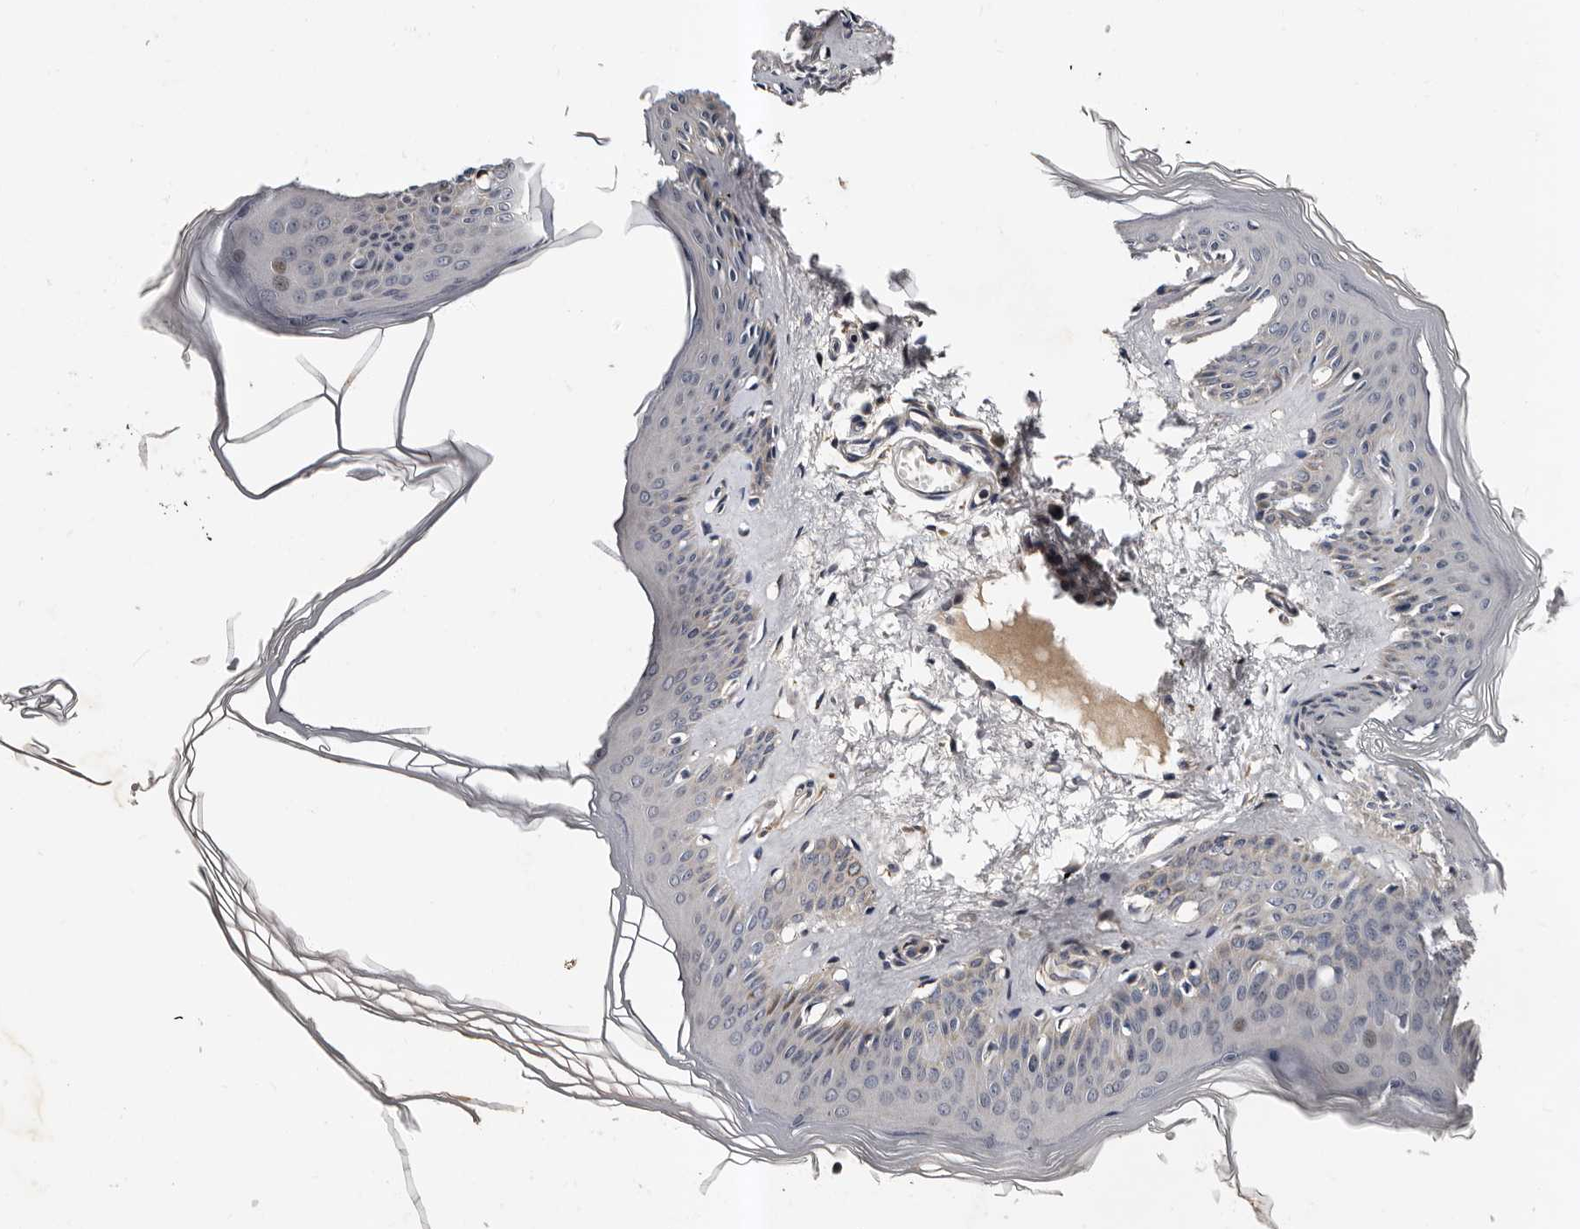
{"staining": {"intensity": "weak", "quantity": "25%-75%", "location": "cytoplasmic/membranous"}, "tissue": "skin", "cell_type": "Fibroblasts", "image_type": "normal", "snomed": [{"axis": "morphology", "description": "Normal tissue, NOS"}, {"axis": "topography", "description": "Skin"}], "caption": "Unremarkable skin displays weak cytoplasmic/membranous positivity in approximately 25%-75% of fibroblasts.", "gene": "ADCK5", "patient": {"sex": "female", "age": 27}}